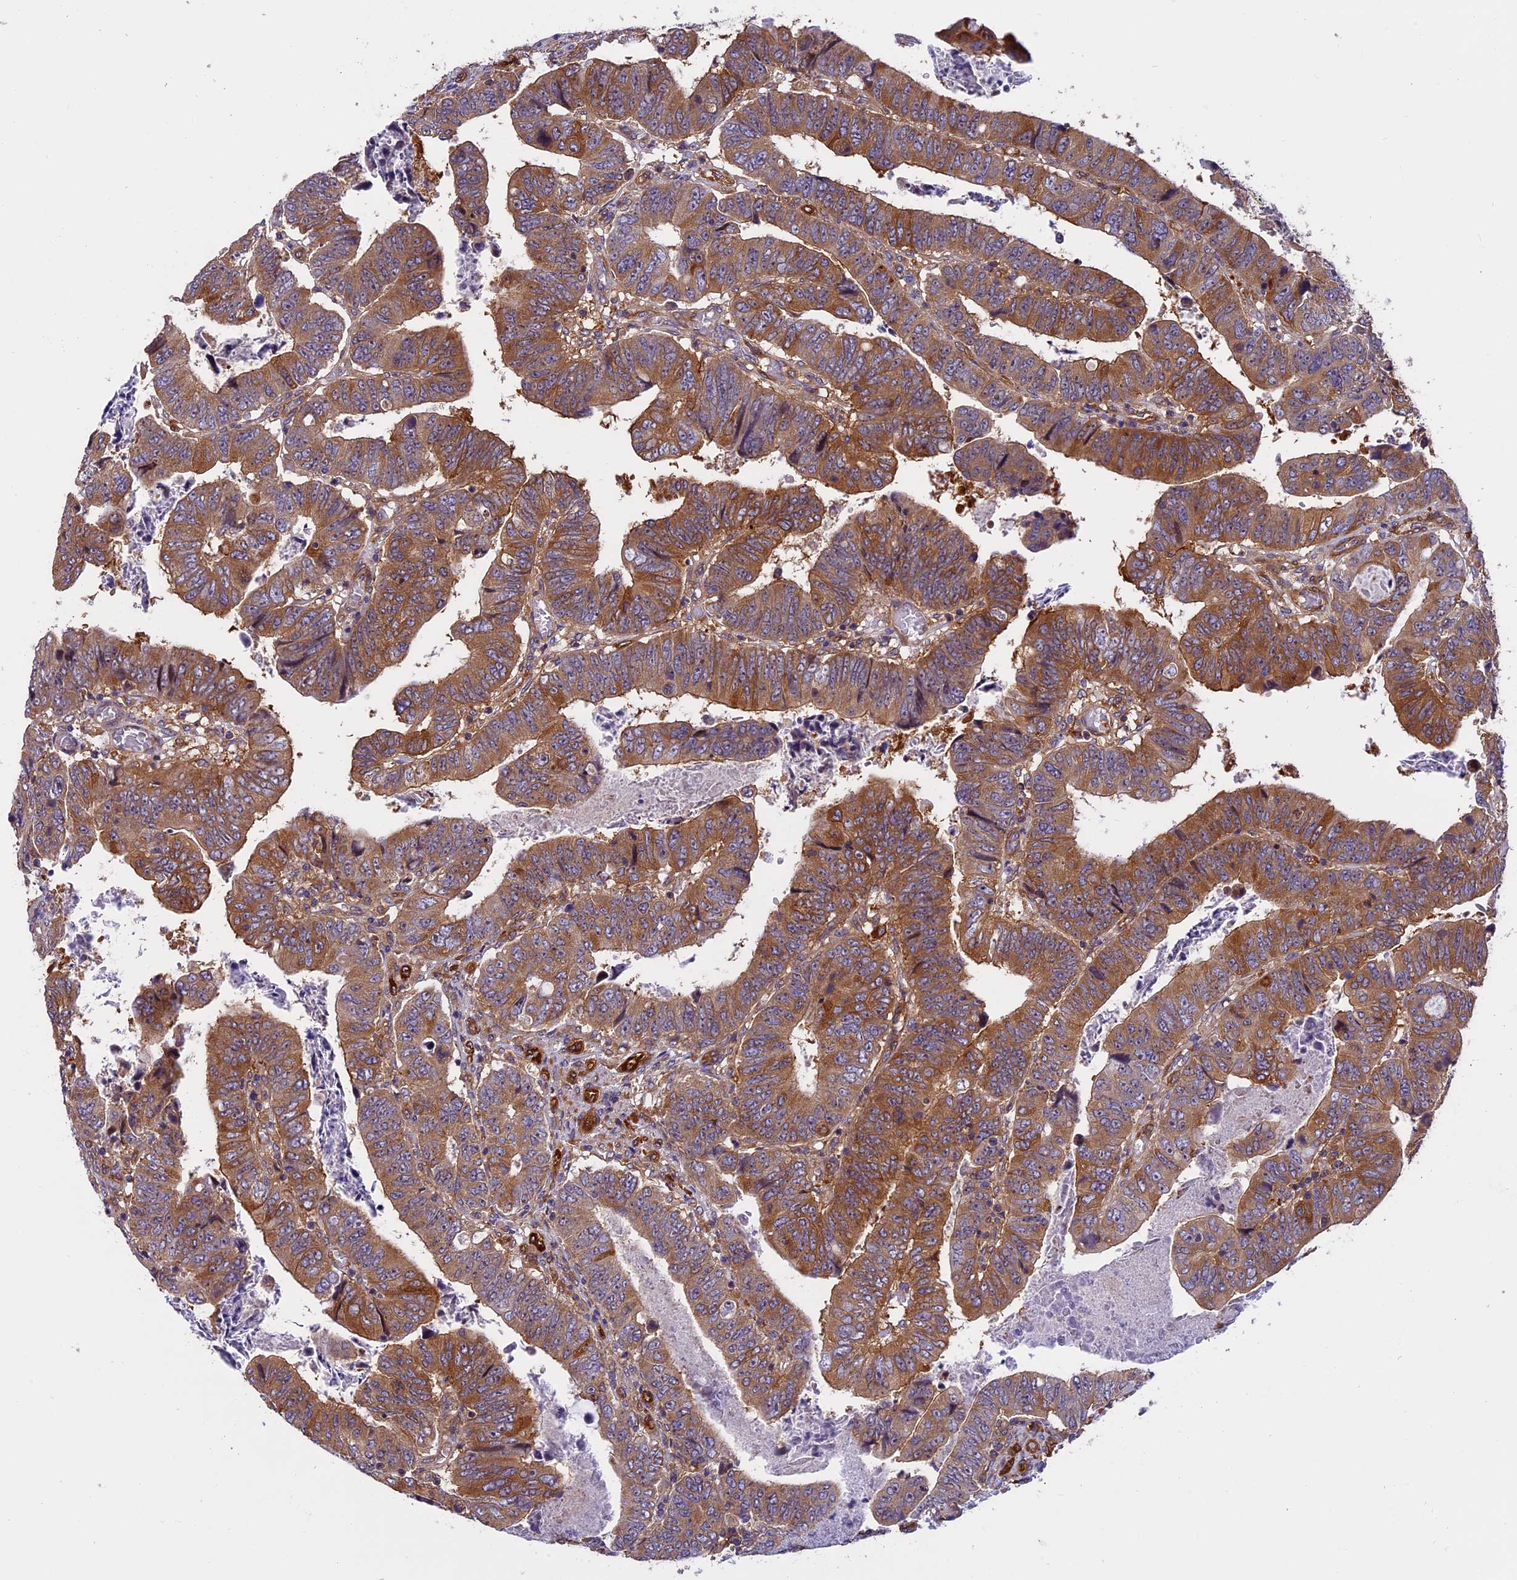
{"staining": {"intensity": "moderate", "quantity": ">75%", "location": "cytoplasmic/membranous"}, "tissue": "colorectal cancer", "cell_type": "Tumor cells", "image_type": "cancer", "snomed": [{"axis": "morphology", "description": "Normal tissue, NOS"}, {"axis": "morphology", "description": "Adenocarcinoma, NOS"}, {"axis": "topography", "description": "Rectum"}], "caption": "About >75% of tumor cells in colorectal adenocarcinoma exhibit moderate cytoplasmic/membranous protein expression as visualized by brown immunohistochemical staining.", "gene": "EHBP1L1", "patient": {"sex": "female", "age": 65}}